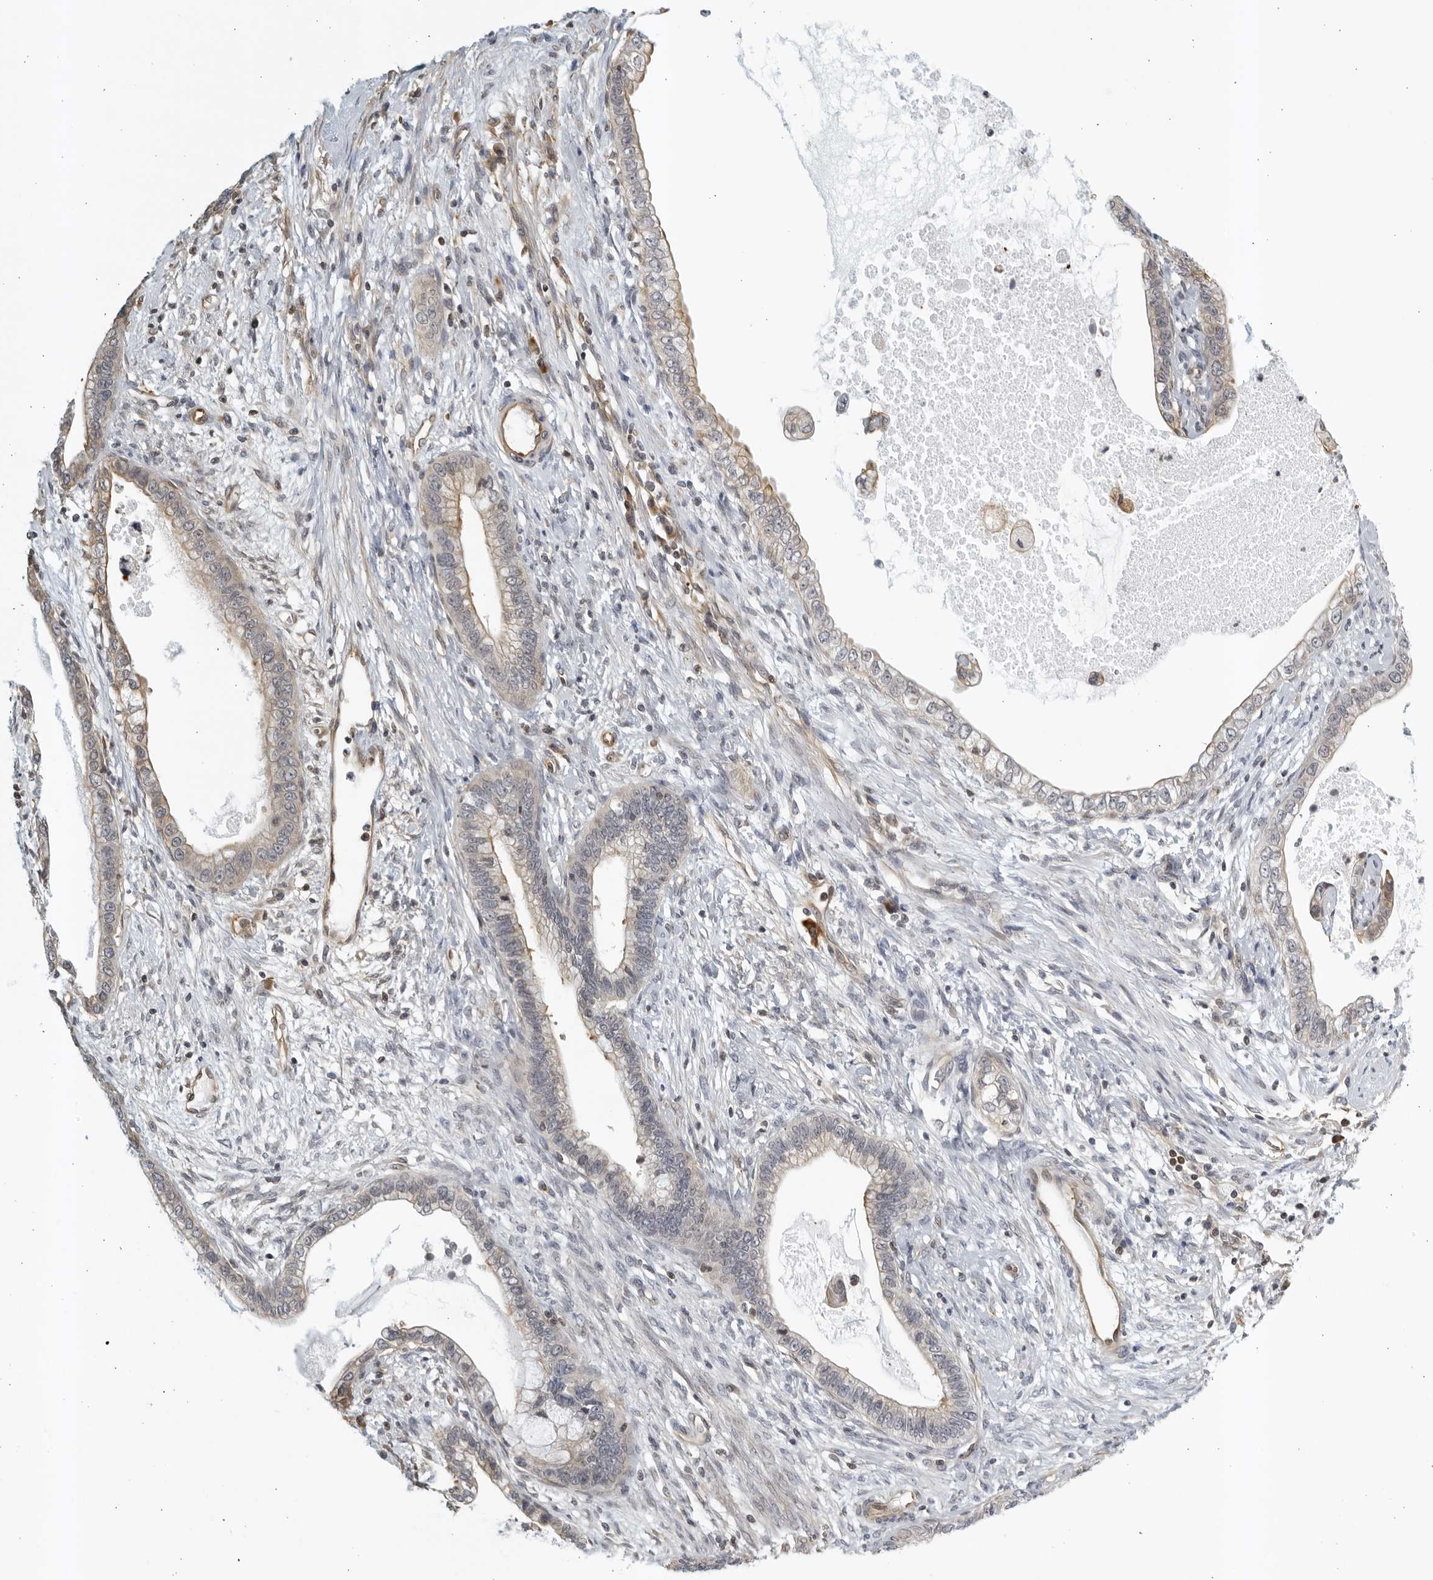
{"staining": {"intensity": "weak", "quantity": "25%-75%", "location": "cytoplasmic/membranous"}, "tissue": "cervical cancer", "cell_type": "Tumor cells", "image_type": "cancer", "snomed": [{"axis": "morphology", "description": "Adenocarcinoma, NOS"}, {"axis": "topography", "description": "Cervix"}], "caption": "Immunohistochemistry of cervical cancer reveals low levels of weak cytoplasmic/membranous staining in about 25%-75% of tumor cells.", "gene": "SERTAD4", "patient": {"sex": "female", "age": 44}}